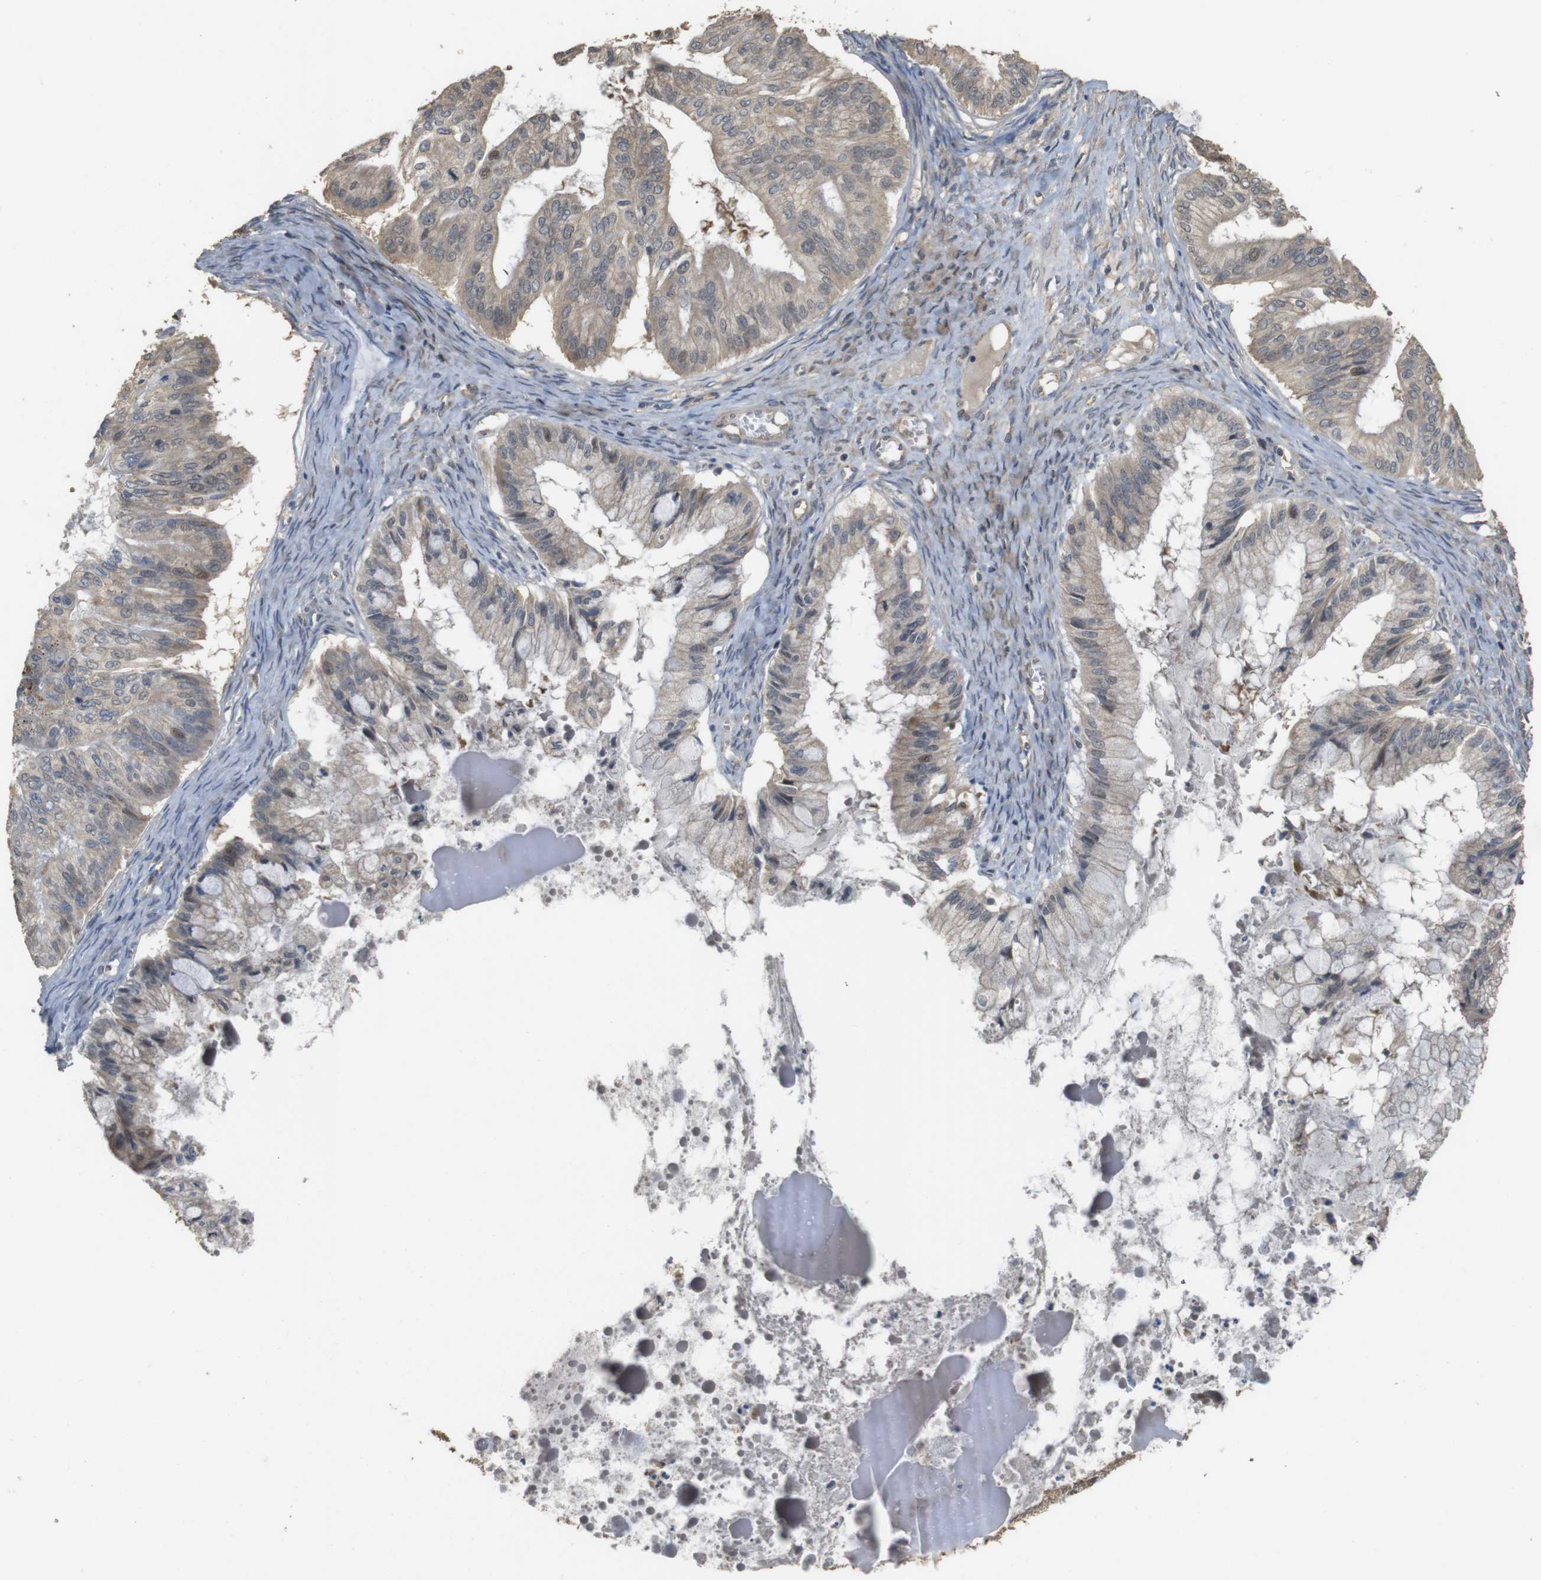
{"staining": {"intensity": "weak", "quantity": "<25%", "location": "cytoplasmic/membranous,nuclear"}, "tissue": "ovarian cancer", "cell_type": "Tumor cells", "image_type": "cancer", "snomed": [{"axis": "morphology", "description": "Cystadenocarcinoma, mucinous, NOS"}, {"axis": "topography", "description": "Ovary"}], "caption": "IHC micrograph of human ovarian cancer stained for a protein (brown), which reveals no positivity in tumor cells.", "gene": "PCDHB10", "patient": {"sex": "female", "age": 57}}